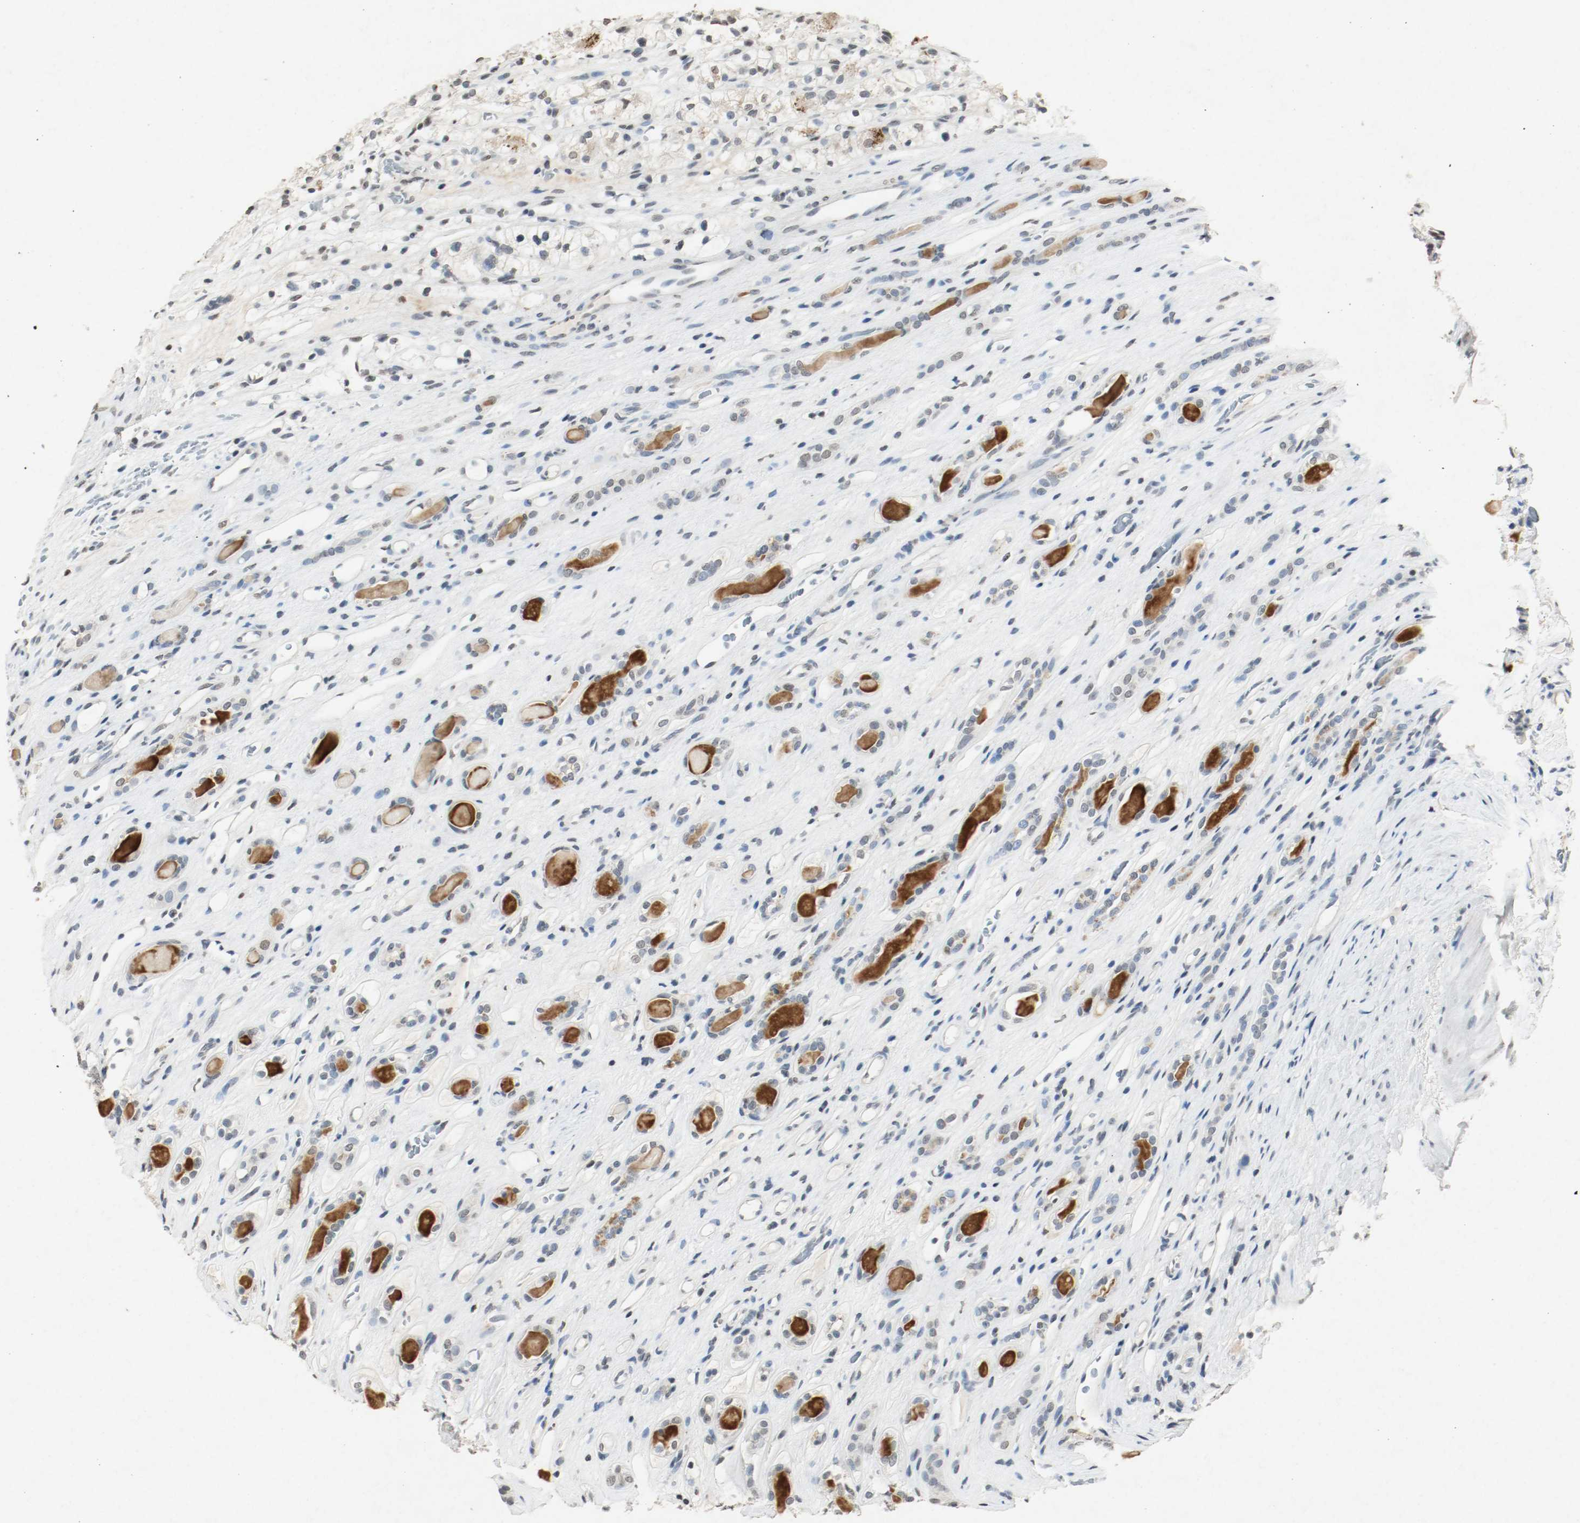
{"staining": {"intensity": "moderate", "quantity": "25%-75%", "location": "cytoplasmic/membranous"}, "tissue": "renal cancer", "cell_type": "Tumor cells", "image_type": "cancer", "snomed": [{"axis": "morphology", "description": "Adenocarcinoma, NOS"}, {"axis": "topography", "description": "Kidney"}], "caption": "Protein expression by immunohistochemistry demonstrates moderate cytoplasmic/membranous staining in approximately 25%-75% of tumor cells in renal cancer (adenocarcinoma).", "gene": "DNMT1", "patient": {"sex": "female", "age": 60}}